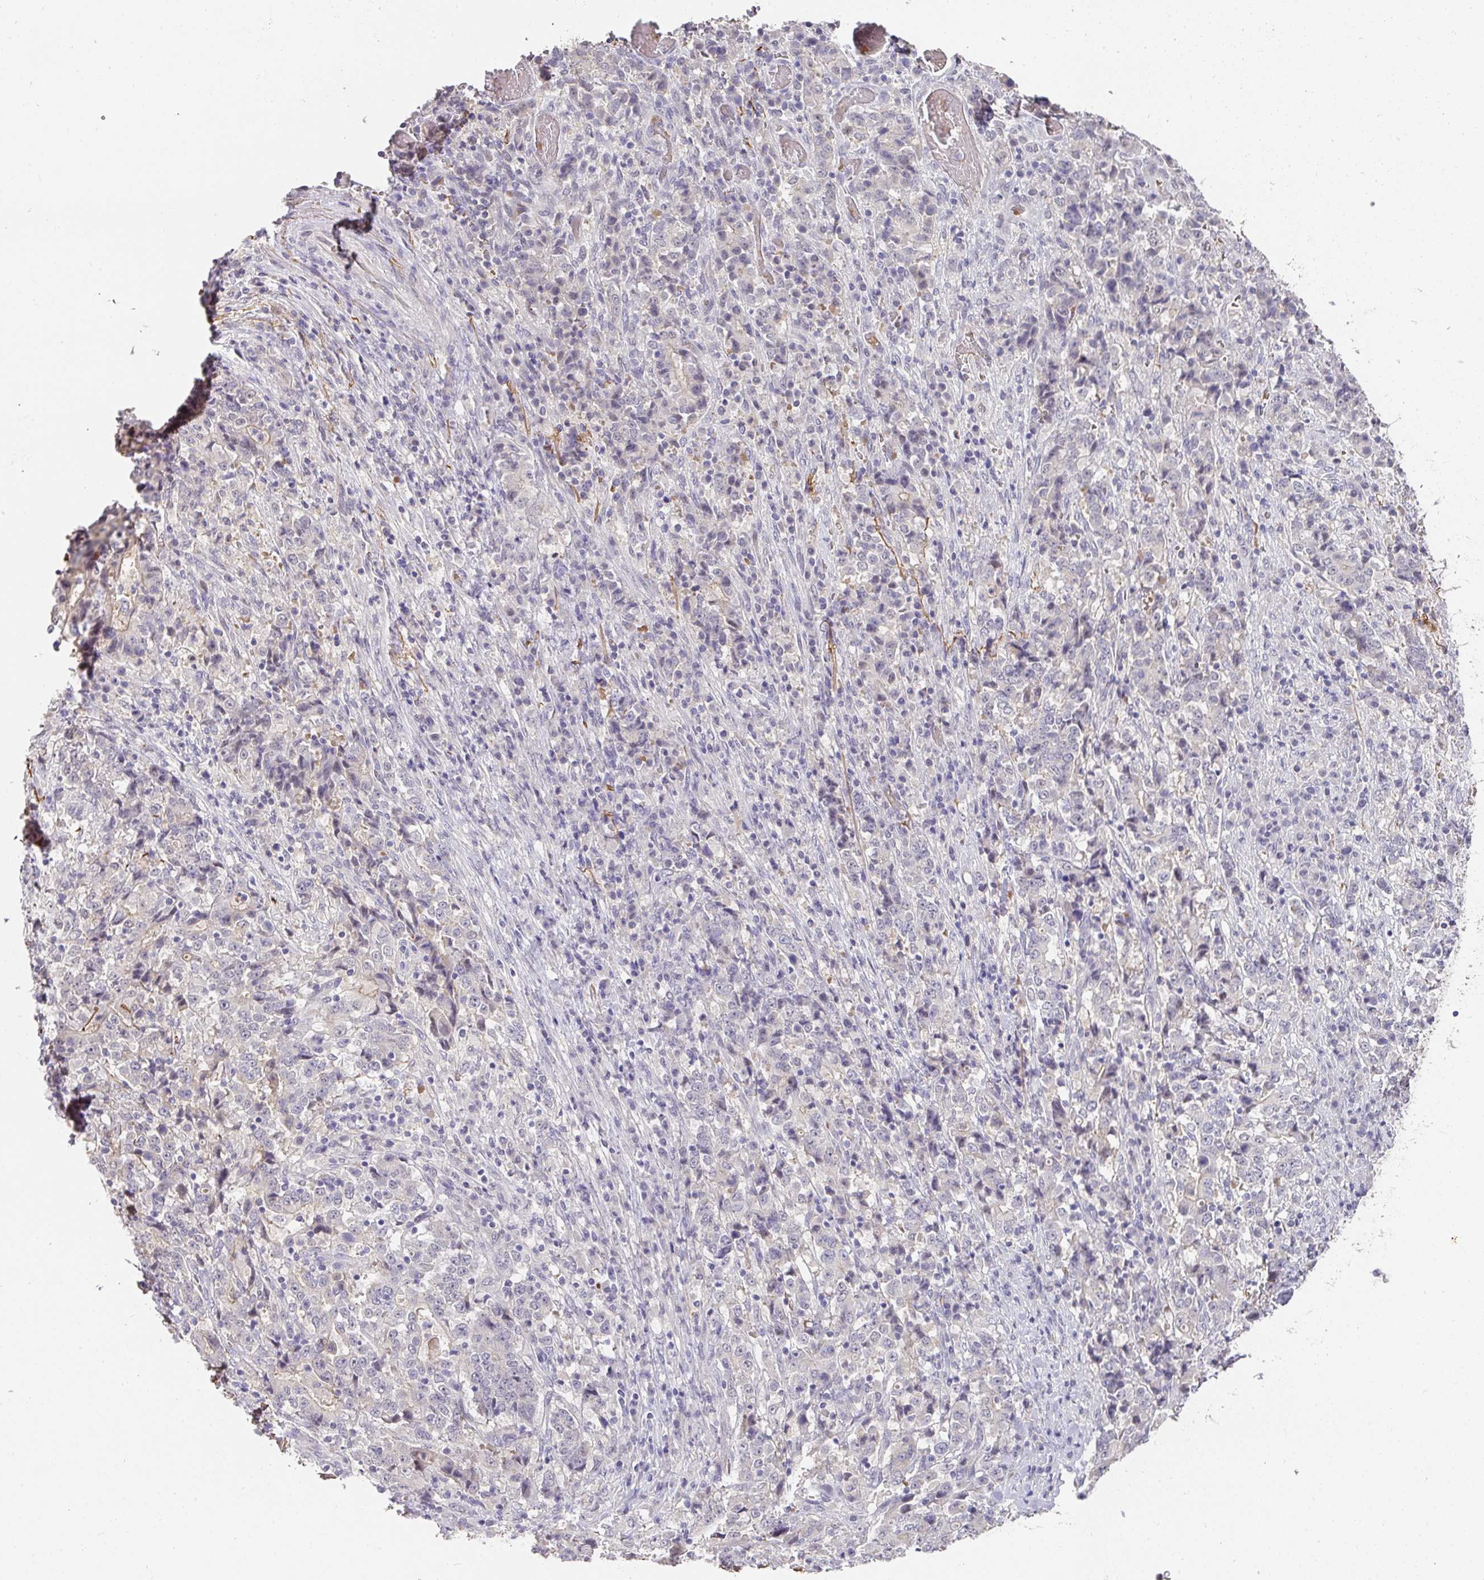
{"staining": {"intensity": "negative", "quantity": "none", "location": "none"}, "tissue": "stomach cancer", "cell_type": "Tumor cells", "image_type": "cancer", "snomed": [{"axis": "morphology", "description": "Normal tissue, NOS"}, {"axis": "morphology", "description": "Adenocarcinoma, NOS"}, {"axis": "topography", "description": "Stomach, upper"}, {"axis": "topography", "description": "Stomach"}], "caption": "Protein analysis of adenocarcinoma (stomach) demonstrates no significant staining in tumor cells.", "gene": "FOXN4", "patient": {"sex": "male", "age": 59}}